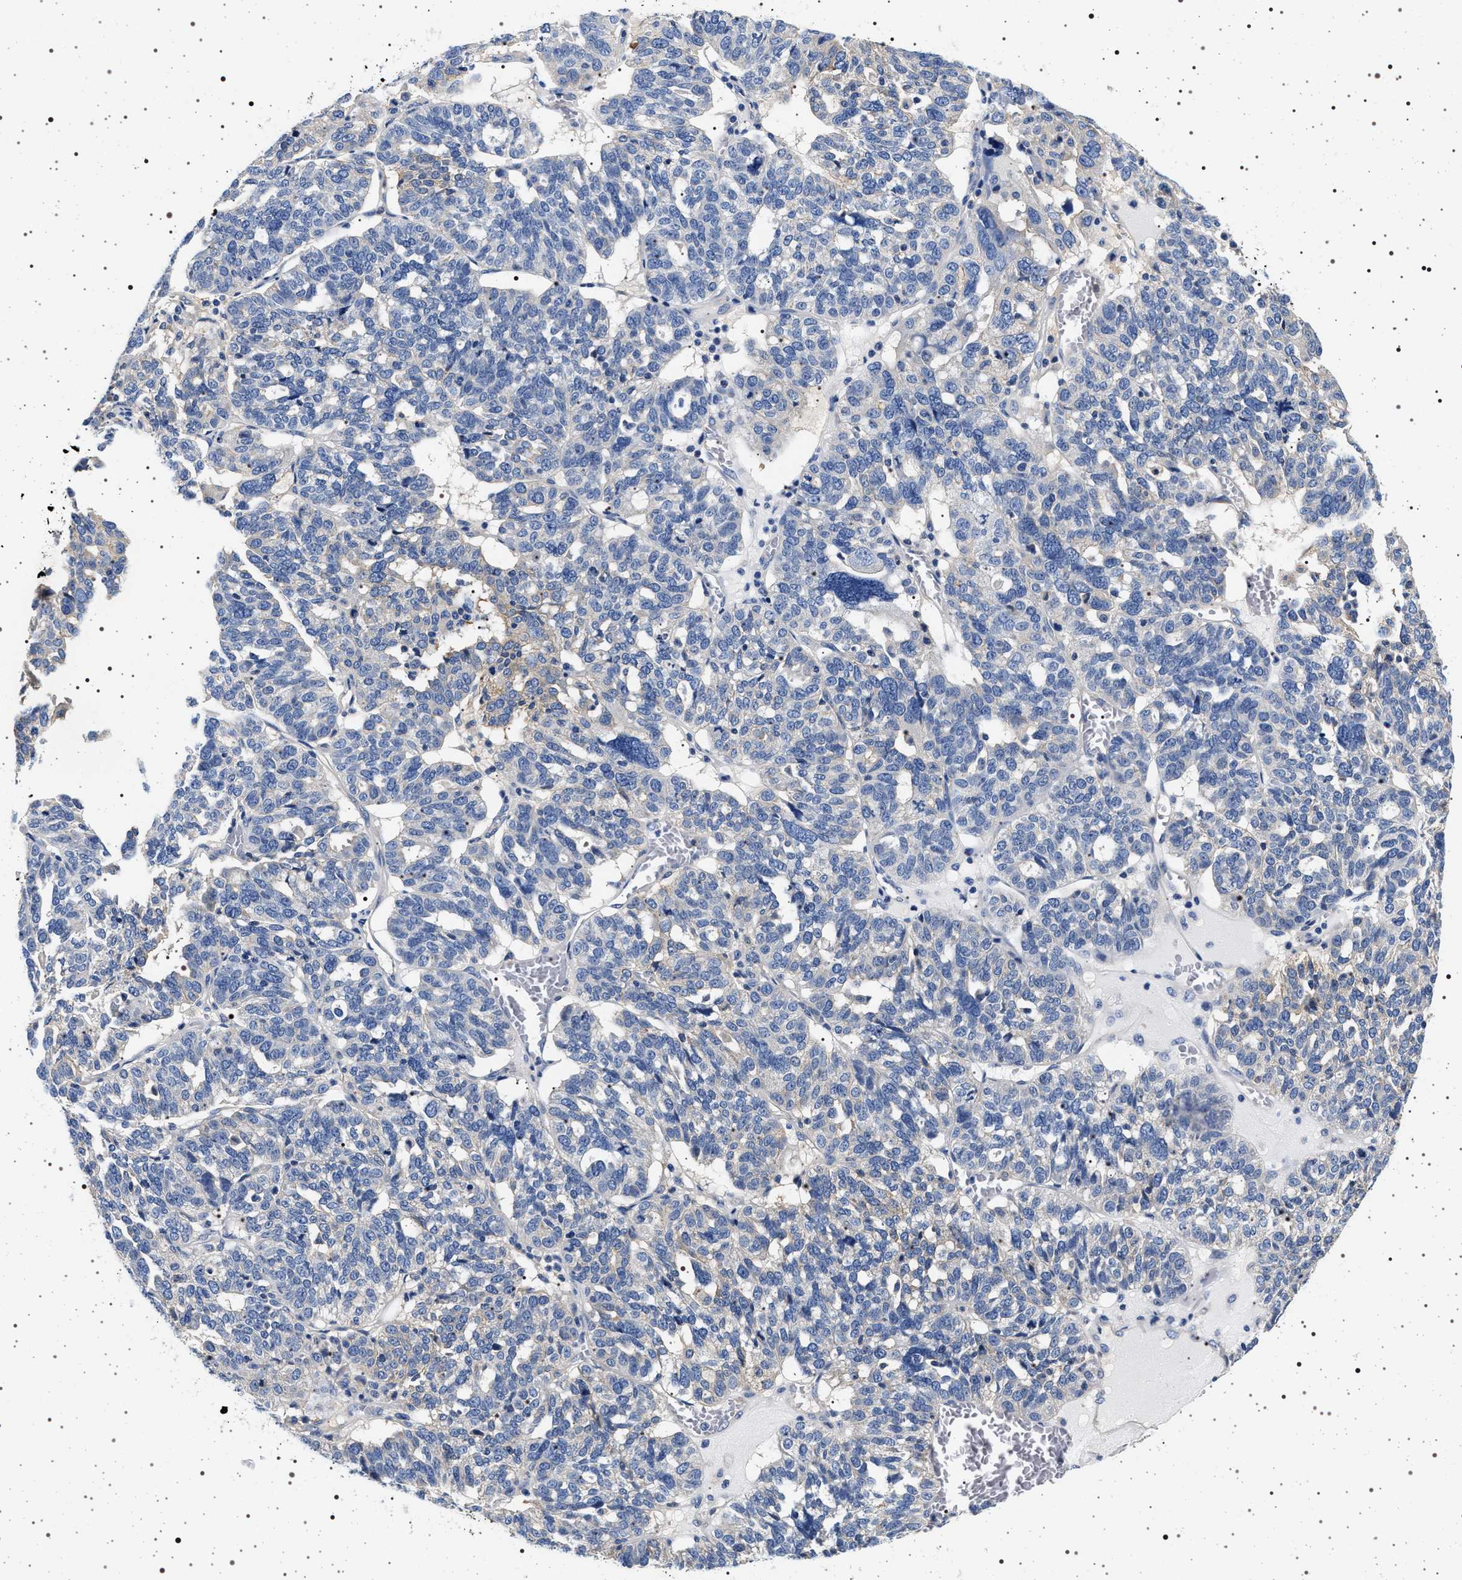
{"staining": {"intensity": "negative", "quantity": "none", "location": "none"}, "tissue": "ovarian cancer", "cell_type": "Tumor cells", "image_type": "cancer", "snomed": [{"axis": "morphology", "description": "Cystadenocarcinoma, serous, NOS"}, {"axis": "topography", "description": "Ovary"}], "caption": "IHC photomicrograph of neoplastic tissue: ovarian cancer stained with DAB demonstrates no significant protein staining in tumor cells.", "gene": "HSD17B1", "patient": {"sex": "female", "age": 59}}